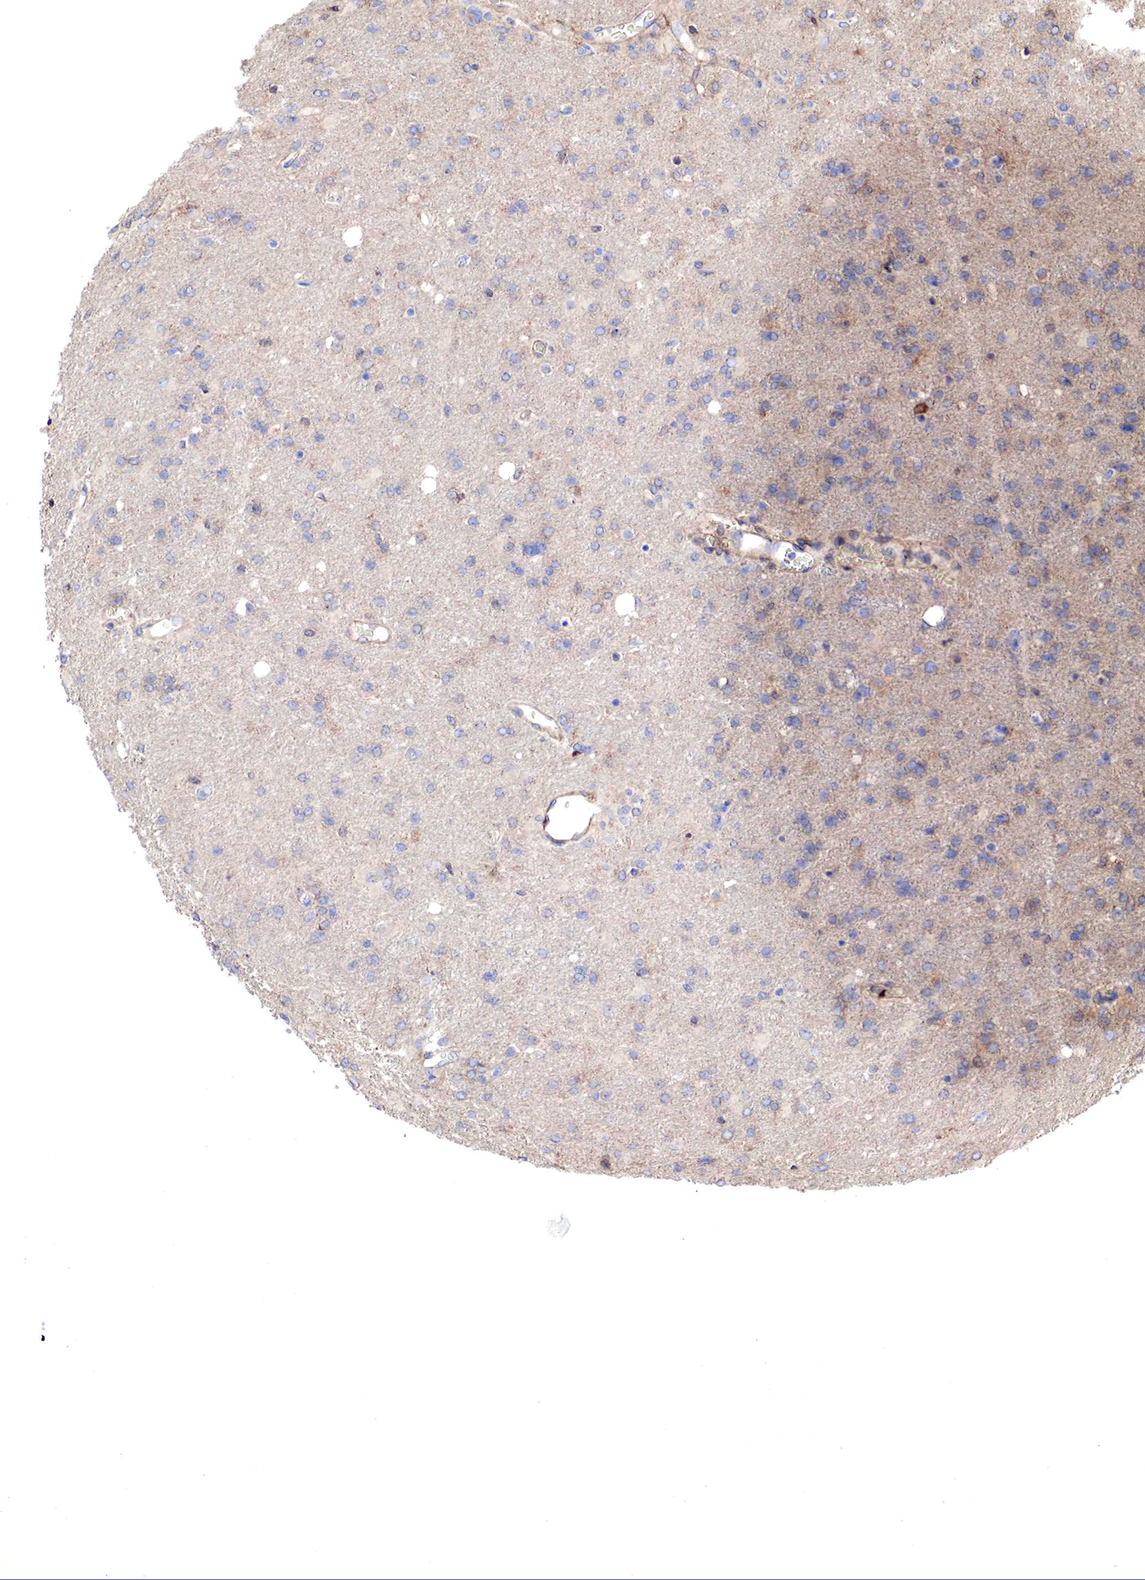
{"staining": {"intensity": "negative", "quantity": "none", "location": "none"}, "tissue": "glioma", "cell_type": "Tumor cells", "image_type": "cancer", "snomed": [{"axis": "morphology", "description": "Glioma, malignant, High grade"}, {"axis": "topography", "description": "Brain"}], "caption": "Tumor cells show no significant protein expression in malignant high-grade glioma. (DAB (3,3'-diaminobenzidine) immunohistochemistry, high magnification).", "gene": "G6PD", "patient": {"sex": "male", "age": 68}}